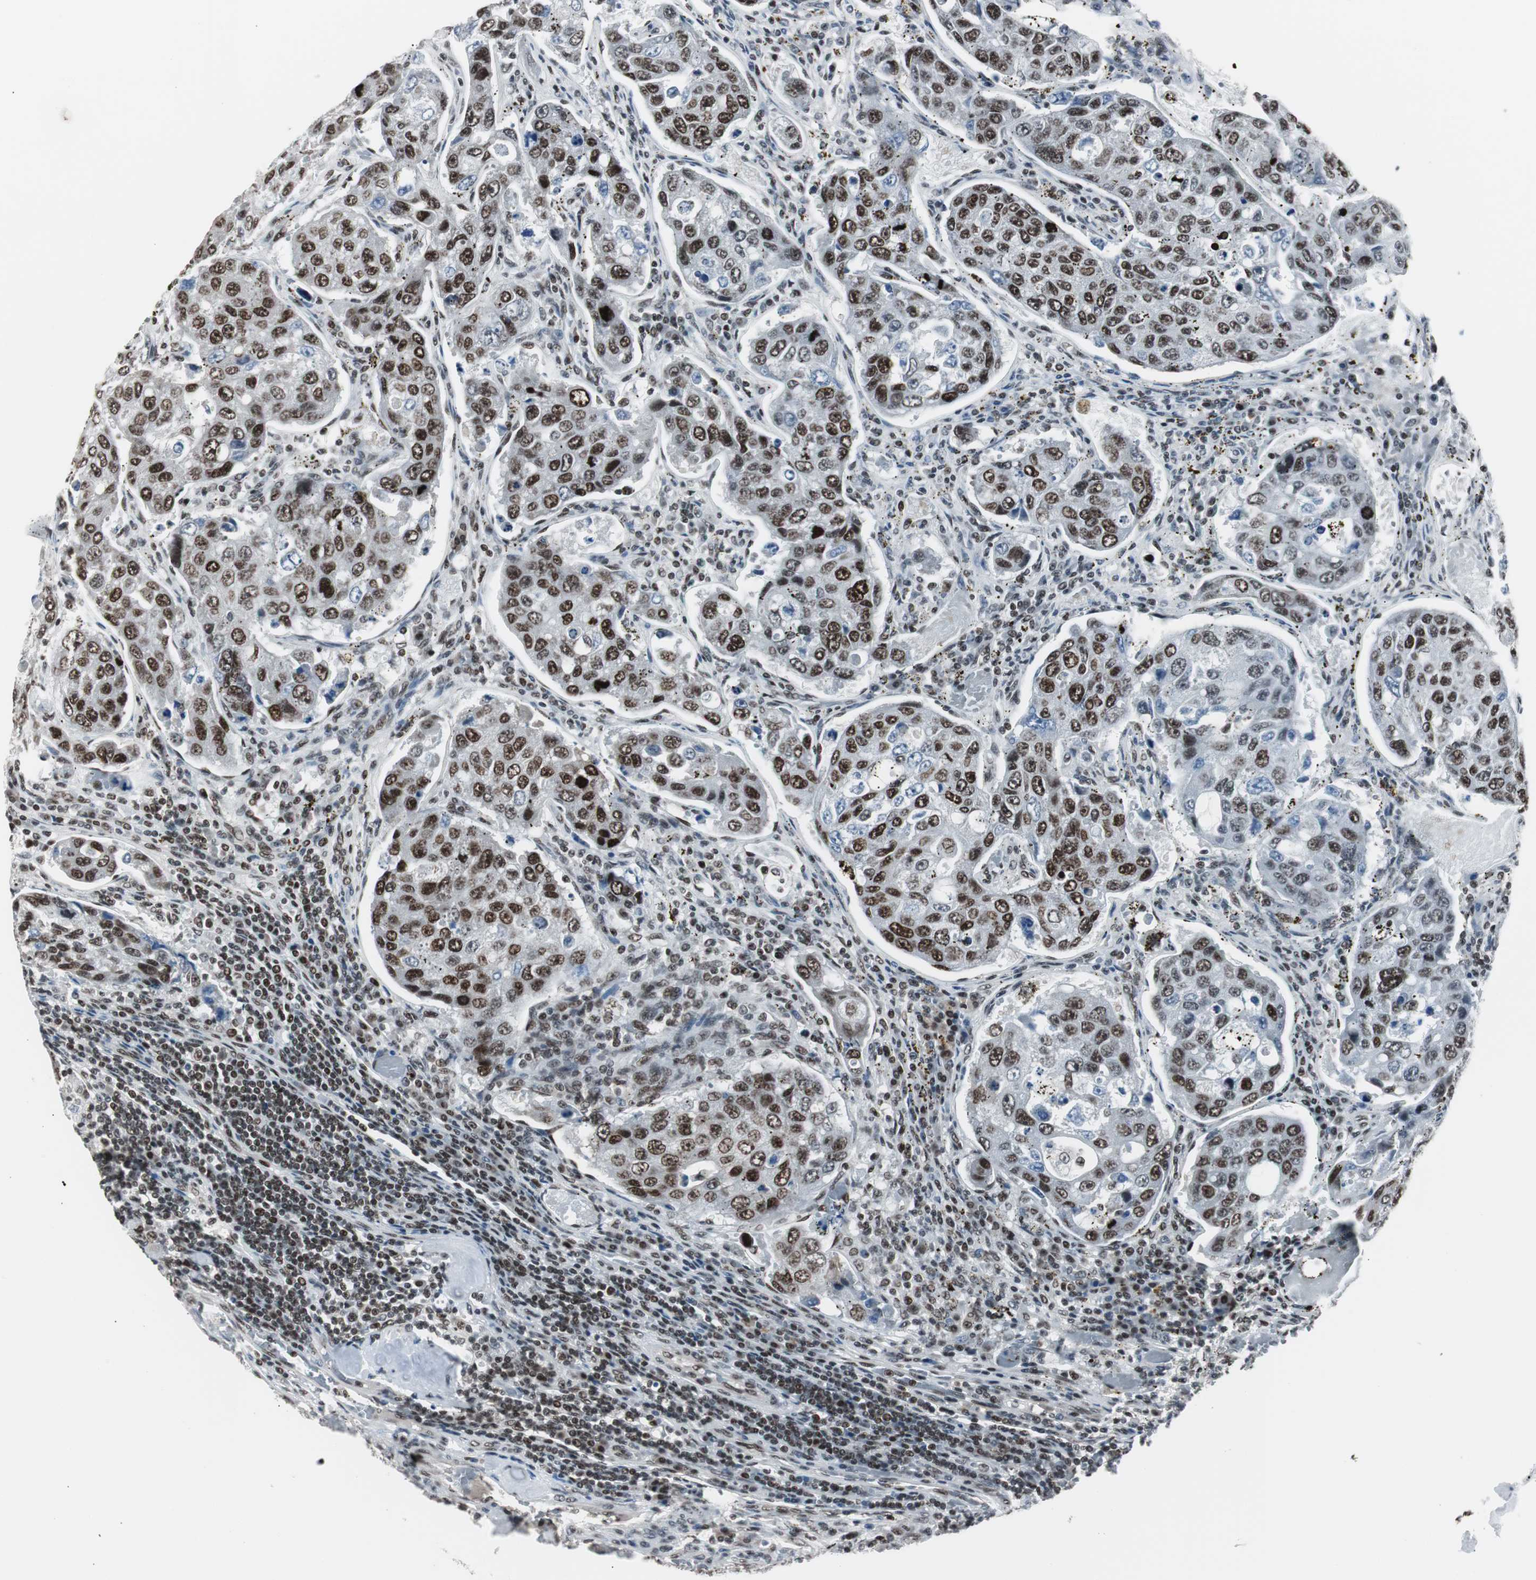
{"staining": {"intensity": "strong", "quantity": ">75%", "location": "nuclear"}, "tissue": "urothelial cancer", "cell_type": "Tumor cells", "image_type": "cancer", "snomed": [{"axis": "morphology", "description": "Urothelial carcinoma, High grade"}, {"axis": "topography", "description": "Lymph node"}, {"axis": "topography", "description": "Urinary bladder"}], "caption": "Urothelial cancer was stained to show a protein in brown. There is high levels of strong nuclear expression in about >75% of tumor cells.", "gene": "XRCC1", "patient": {"sex": "male", "age": 51}}